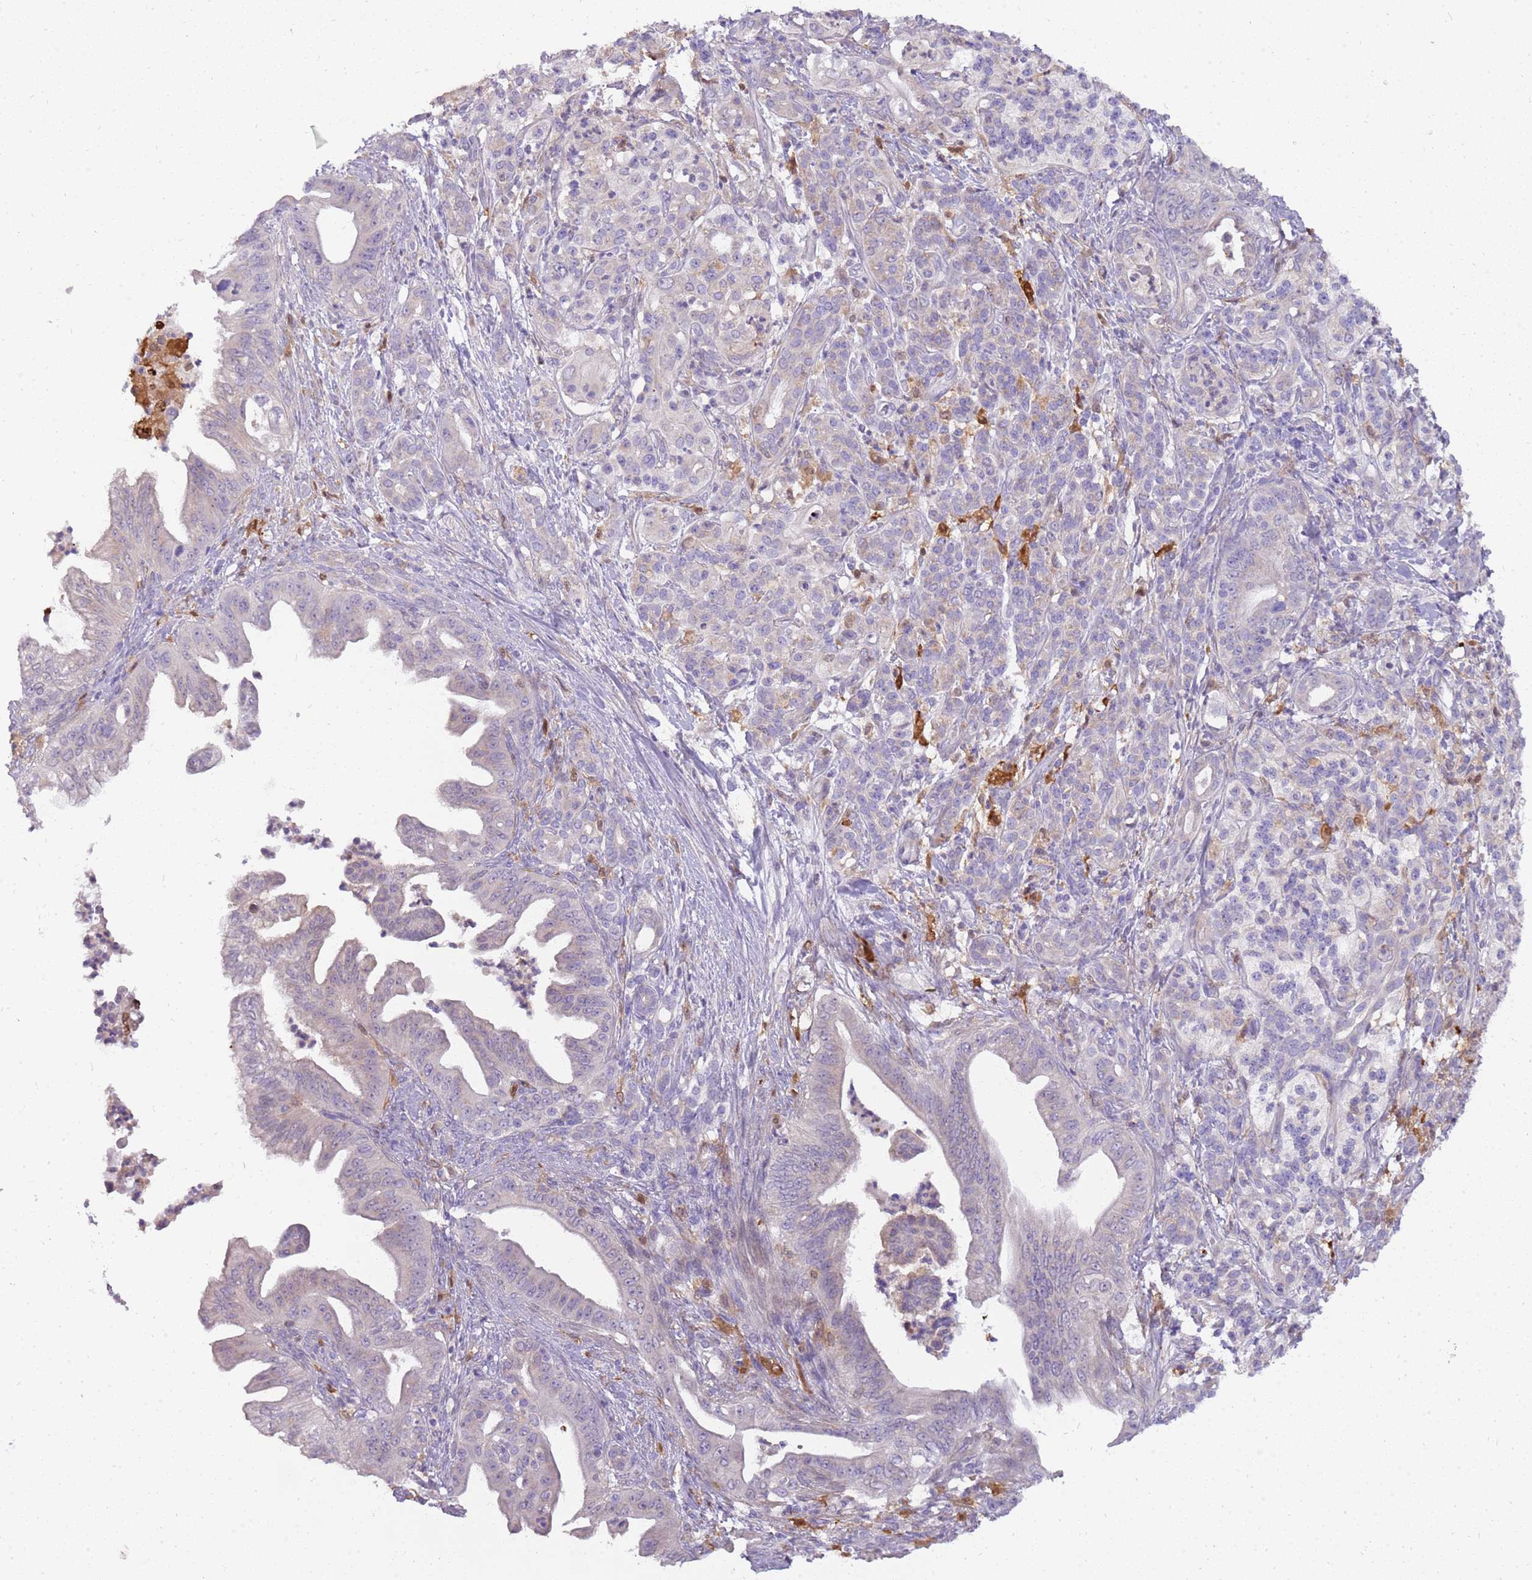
{"staining": {"intensity": "weak", "quantity": "<25%", "location": "cytoplasmic/membranous"}, "tissue": "pancreatic cancer", "cell_type": "Tumor cells", "image_type": "cancer", "snomed": [{"axis": "morphology", "description": "Adenocarcinoma, NOS"}, {"axis": "topography", "description": "Pancreas"}], "caption": "Immunohistochemistry photomicrograph of pancreatic cancer stained for a protein (brown), which shows no positivity in tumor cells.", "gene": "DIPK1C", "patient": {"sex": "male", "age": 58}}